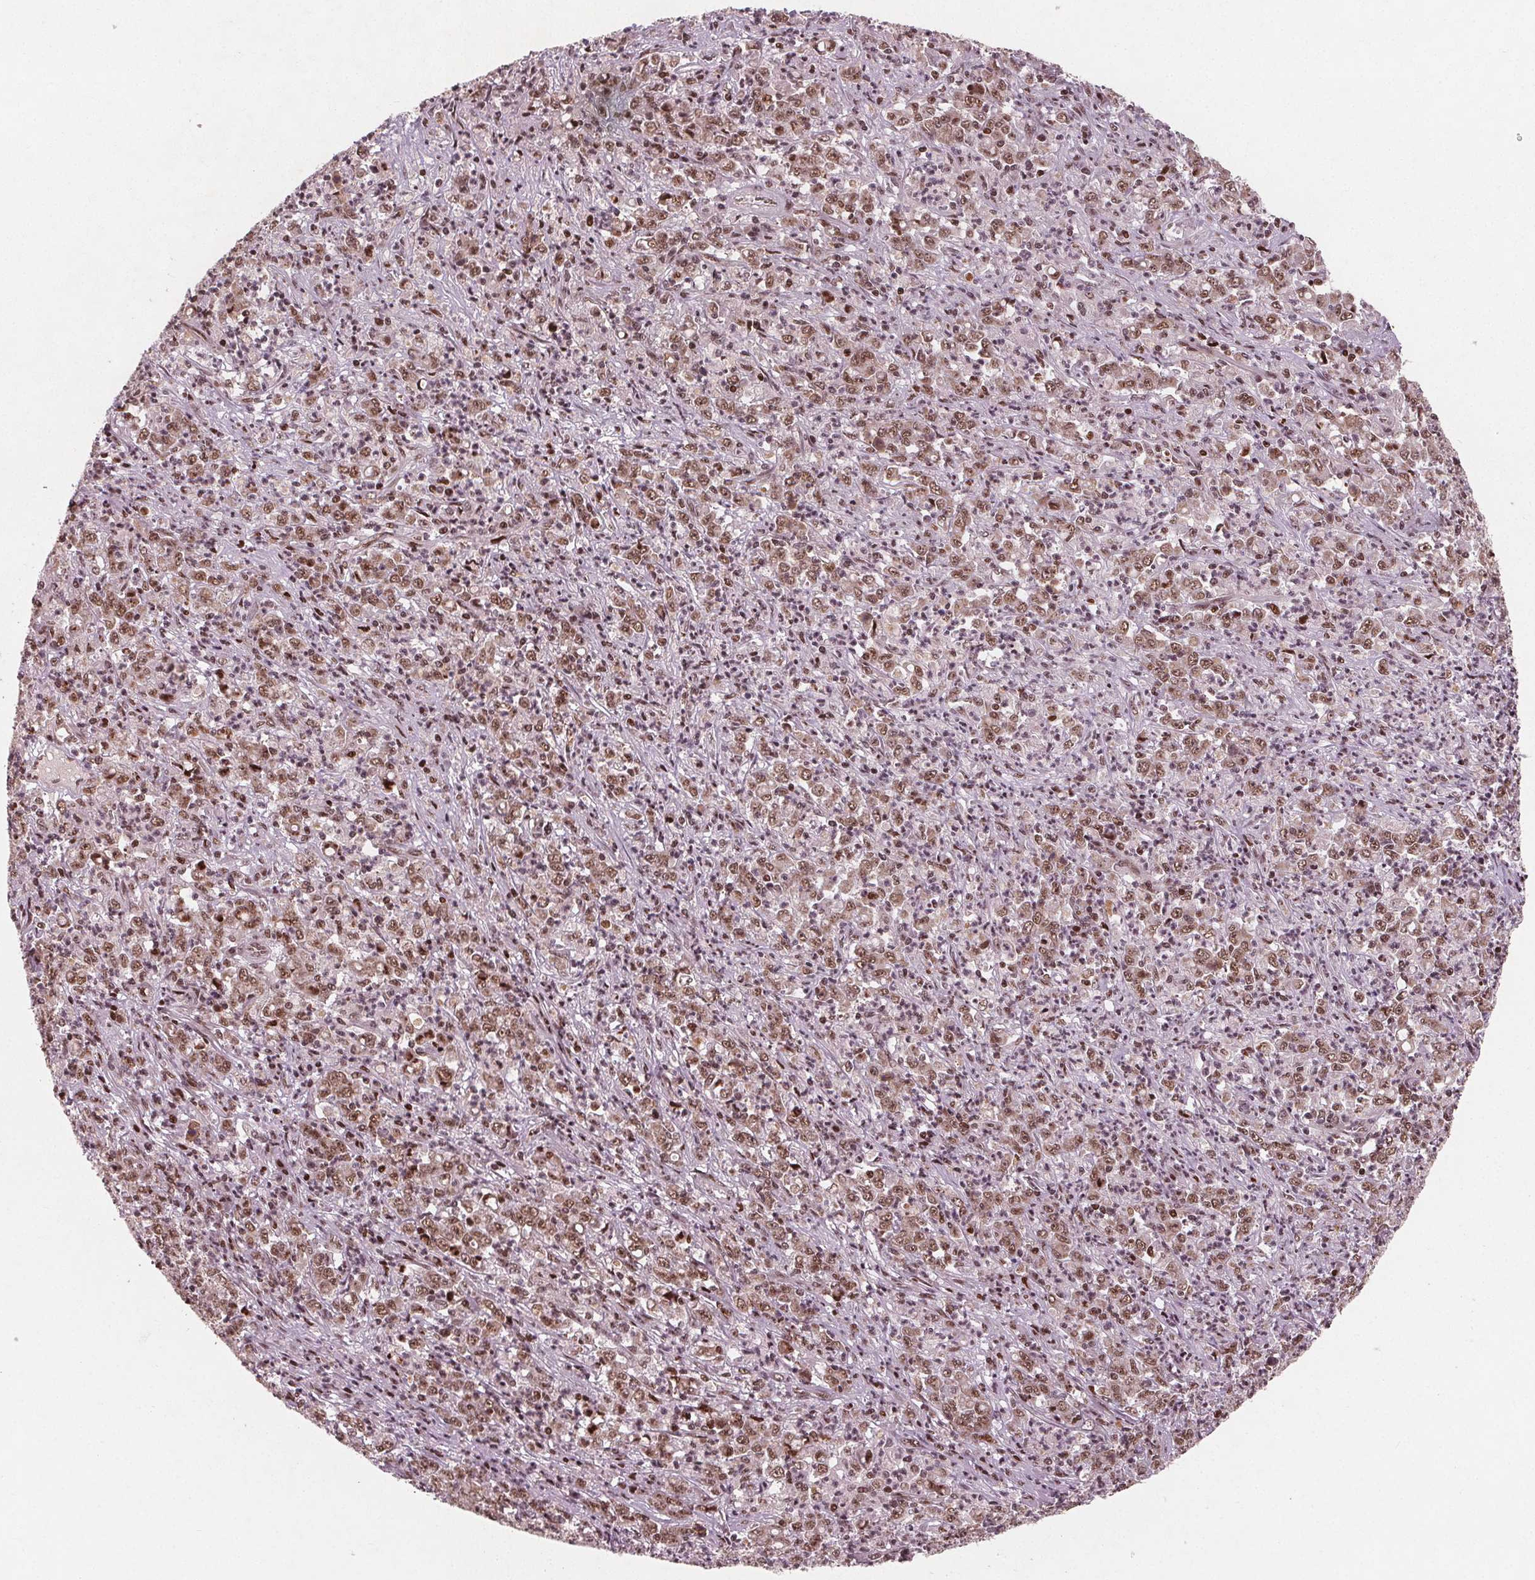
{"staining": {"intensity": "moderate", "quantity": ">75%", "location": "nuclear"}, "tissue": "stomach cancer", "cell_type": "Tumor cells", "image_type": "cancer", "snomed": [{"axis": "morphology", "description": "Adenocarcinoma, NOS"}, {"axis": "topography", "description": "Stomach, lower"}], "caption": "Immunohistochemistry micrograph of adenocarcinoma (stomach) stained for a protein (brown), which reveals medium levels of moderate nuclear expression in about >75% of tumor cells.", "gene": "SNRNP35", "patient": {"sex": "female", "age": 71}}